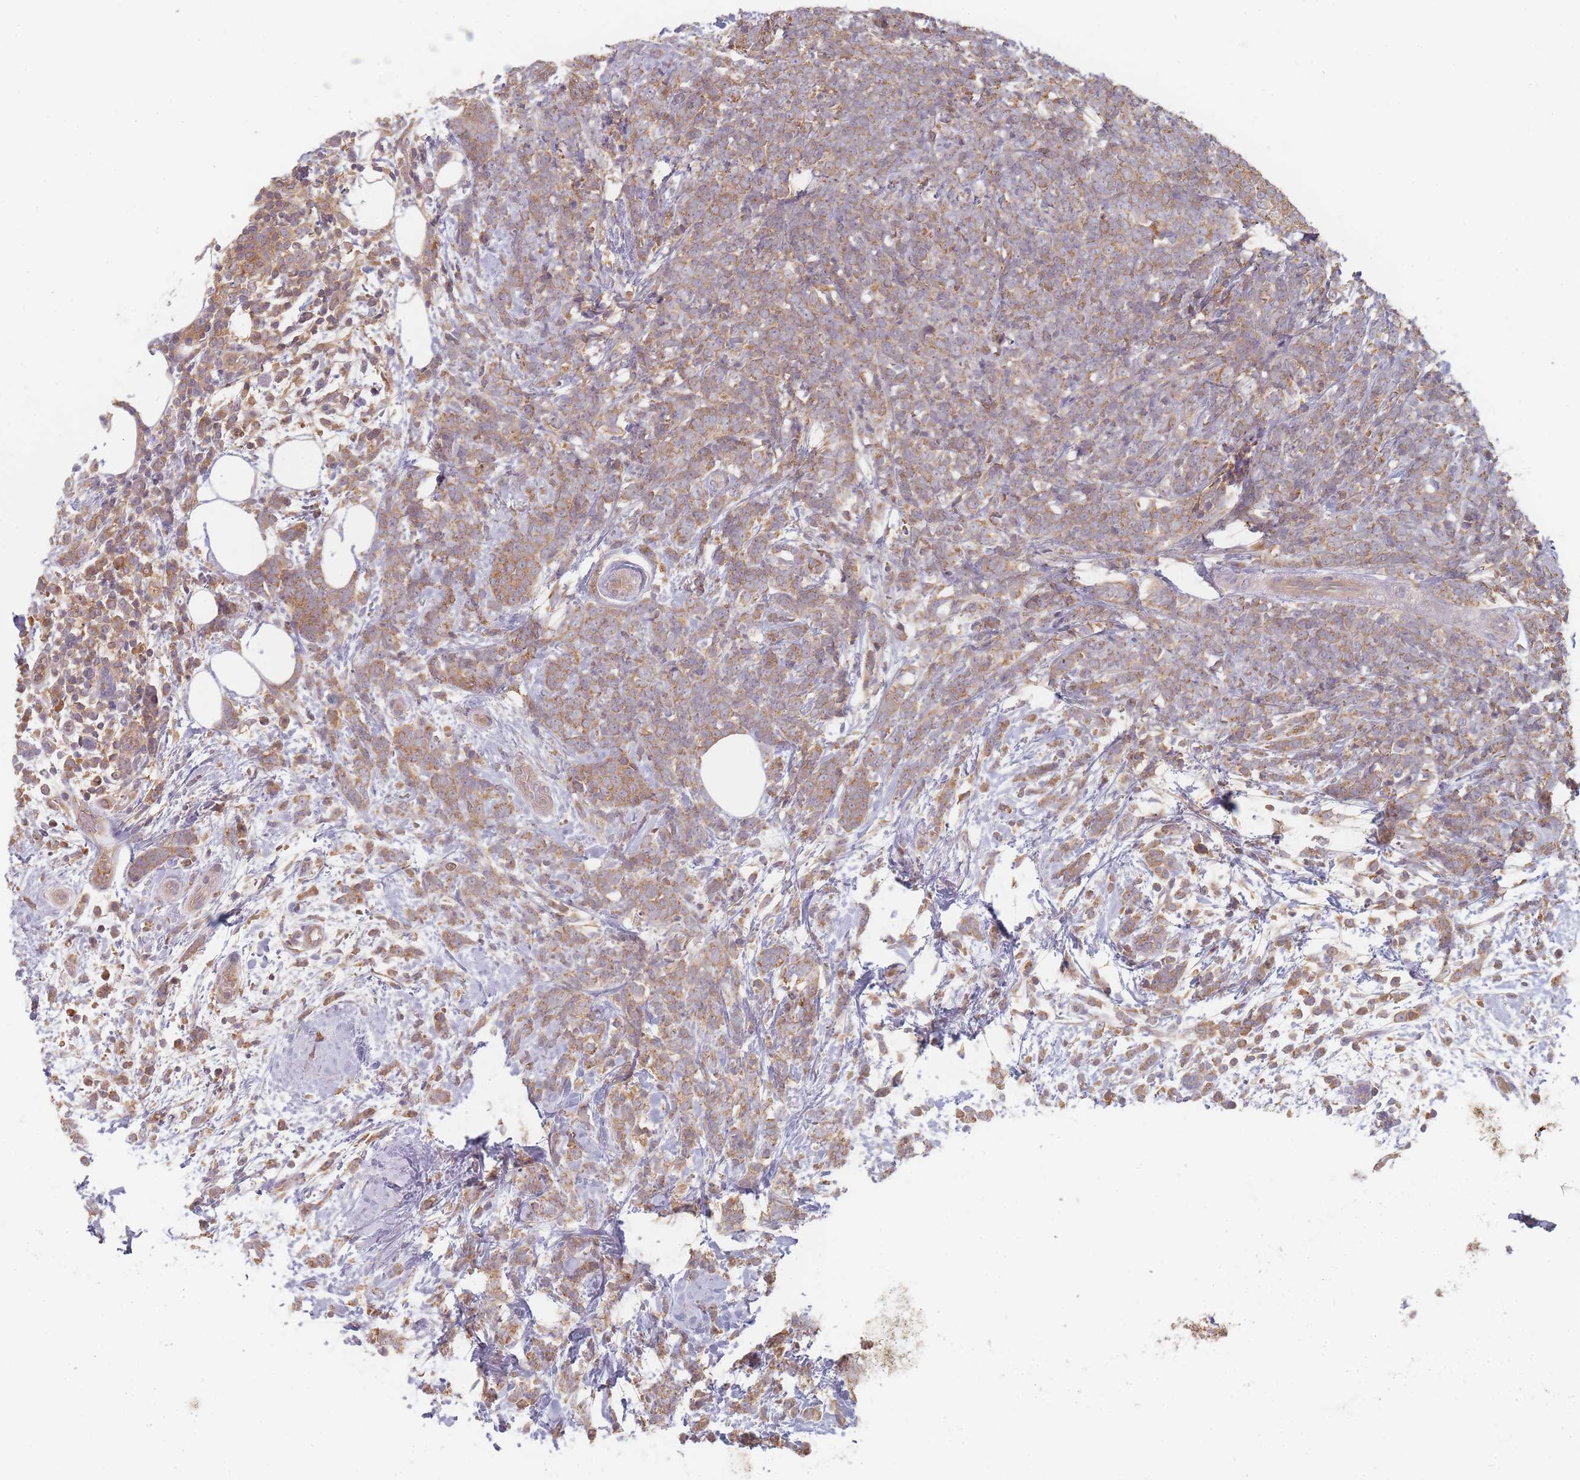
{"staining": {"intensity": "moderate", "quantity": ">75%", "location": "cytoplasmic/membranous"}, "tissue": "breast cancer", "cell_type": "Tumor cells", "image_type": "cancer", "snomed": [{"axis": "morphology", "description": "Lobular carcinoma"}, {"axis": "topography", "description": "Breast"}], "caption": "Breast cancer (lobular carcinoma) stained for a protein shows moderate cytoplasmic/membranous positivity in tumor cells.", "gene": "SLC35F3", "patient": {"sex": "female", "age": 58}}